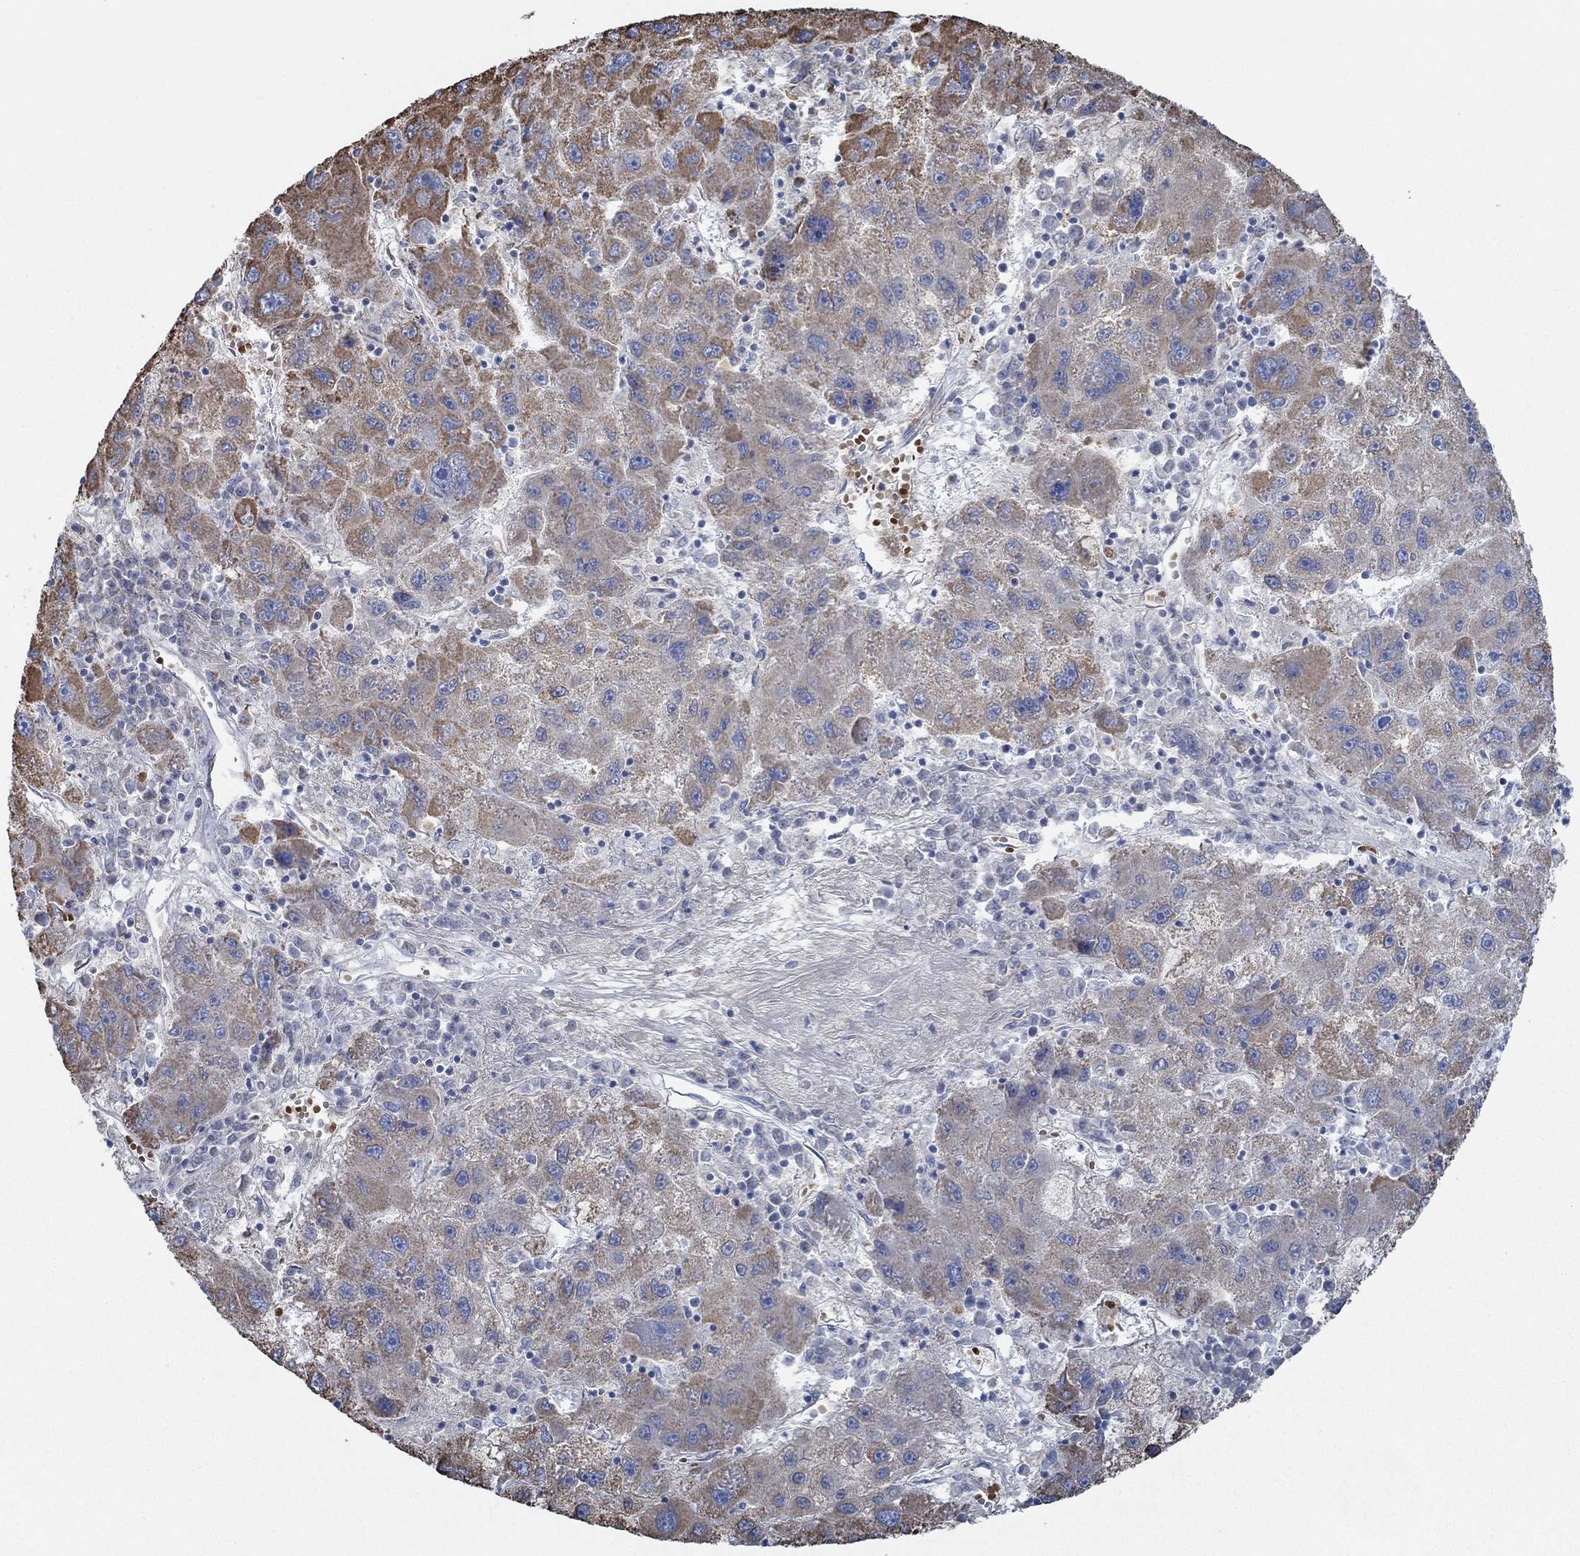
{"staining": {"intensity": "strong", "quantity": "25%-75%", "location": "cytoplasmic/membranous"}, "tissue": "liver cancer", "cell_type": "Tumor cells", "image_type": "cancer", "snomed": [{"axis": "morphology", "description": "Carcinoma, Hepatocellular, NOS"}, {"axis": "topography", "description": "Liver"}], "caption": "The immunohistochemical stain shows strong cytoplasmic/membranous positivity in tumor cells of hepatocellular carcinoma (liver) tissue. The staining was performed using DAB (3,3'-diaminobenzidine), with brown indicating positive protein expression. Nuclei are stained blue with hematoxylin.", "gene": "GLOD5", "patient": {"sex": "male", "age": 75}}